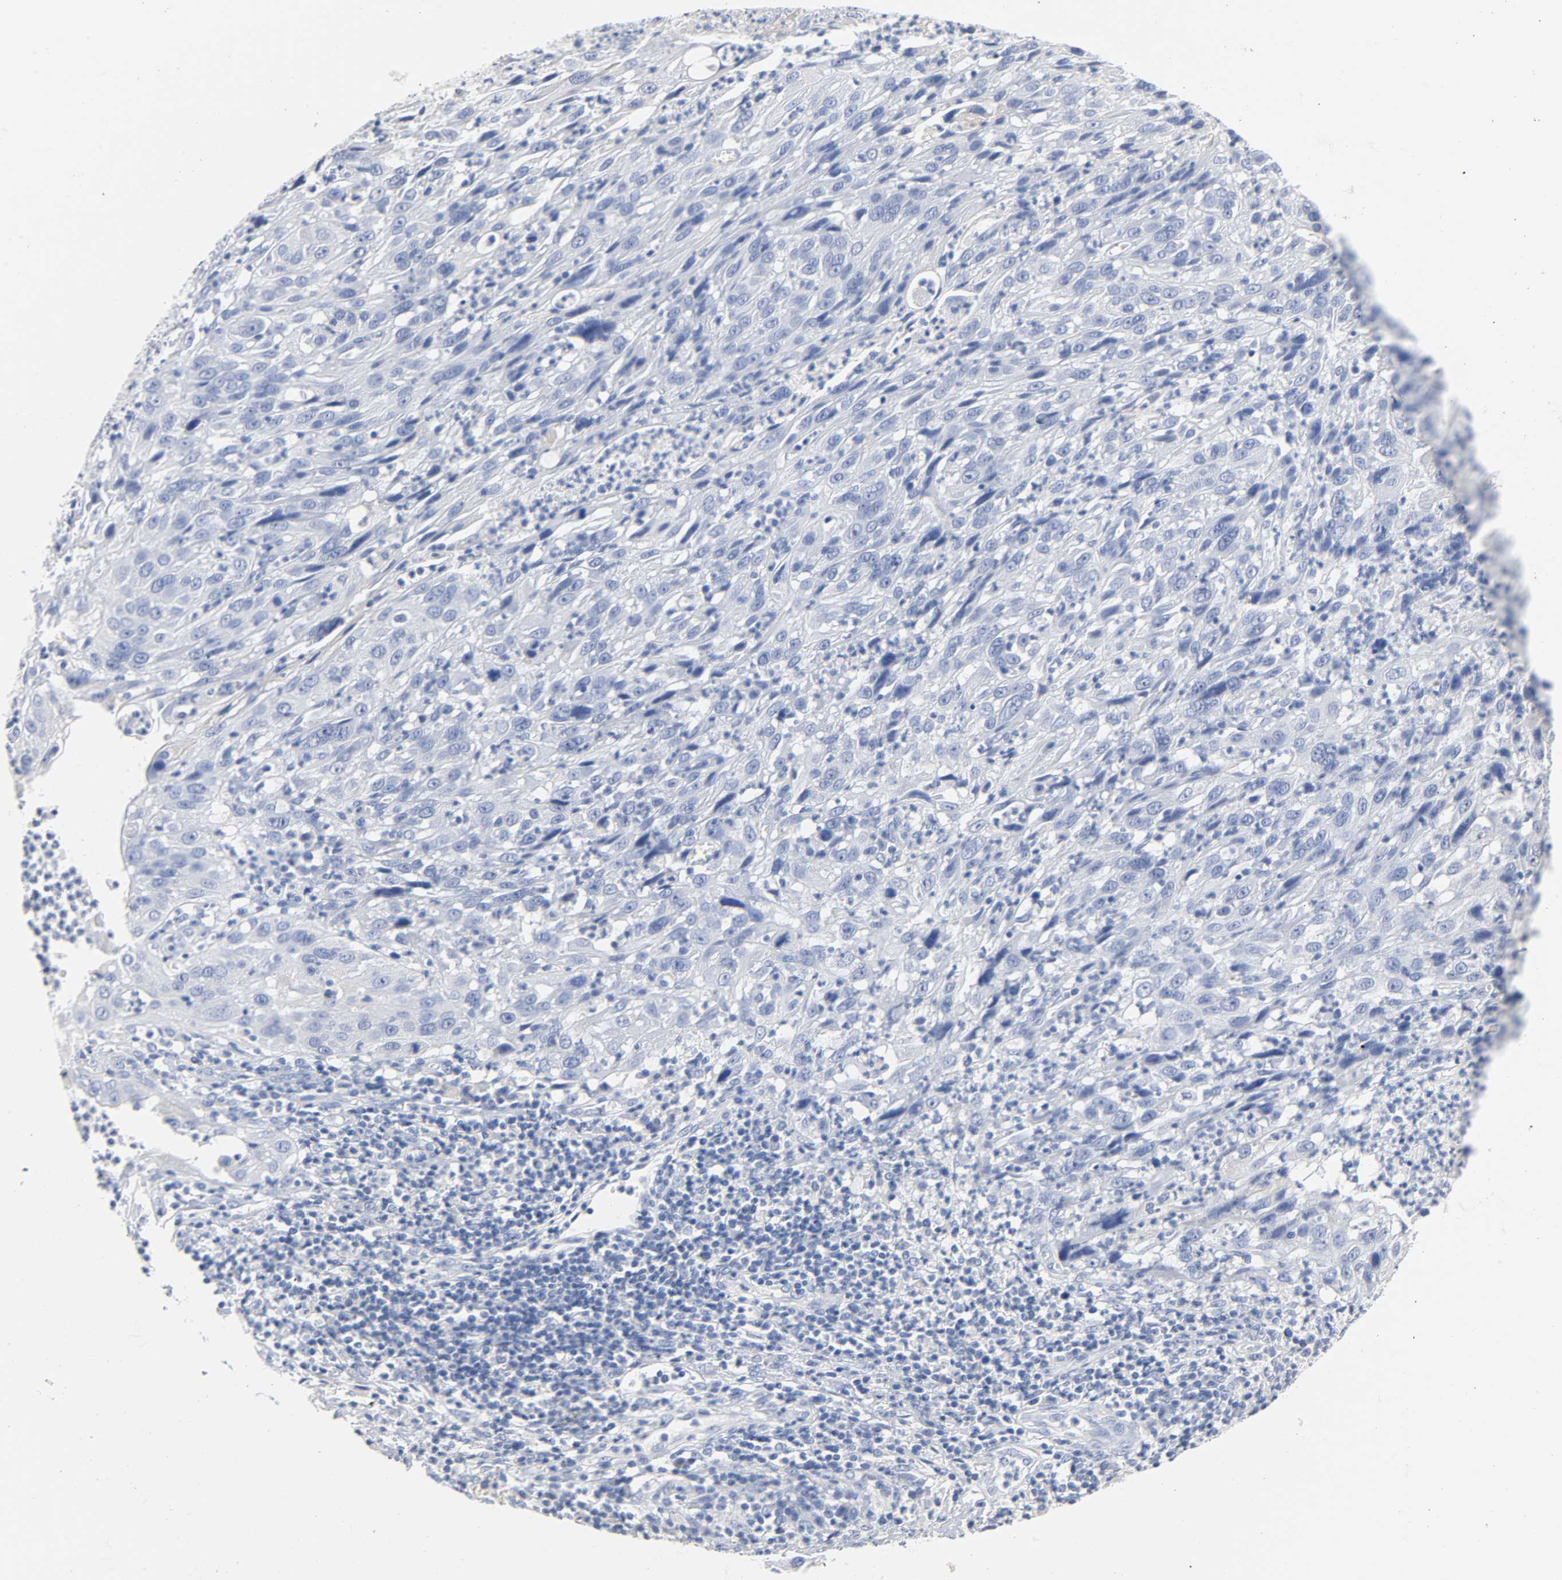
{"staining": {"intensity": "negative", "quantity": "none", "location": "none"}, "tissue": "cervical cancer", "cell_type": "Tumor cells", "image_type": "cancer", "snomed": [{"axis": "morphology", "description": "Squamous cell carcinoma, NOS"}, {"axis": "topography", "description": "Cervix"}], "caption": "Tumor cells show no significant positivity in squamous cell carcinoma (cervical). (DAB (3,3'-diaminobenzidine) IHC with hematoxylin counter stain).", "gene": "ACP3", "patient": {"sex": "female", "age": 32}}